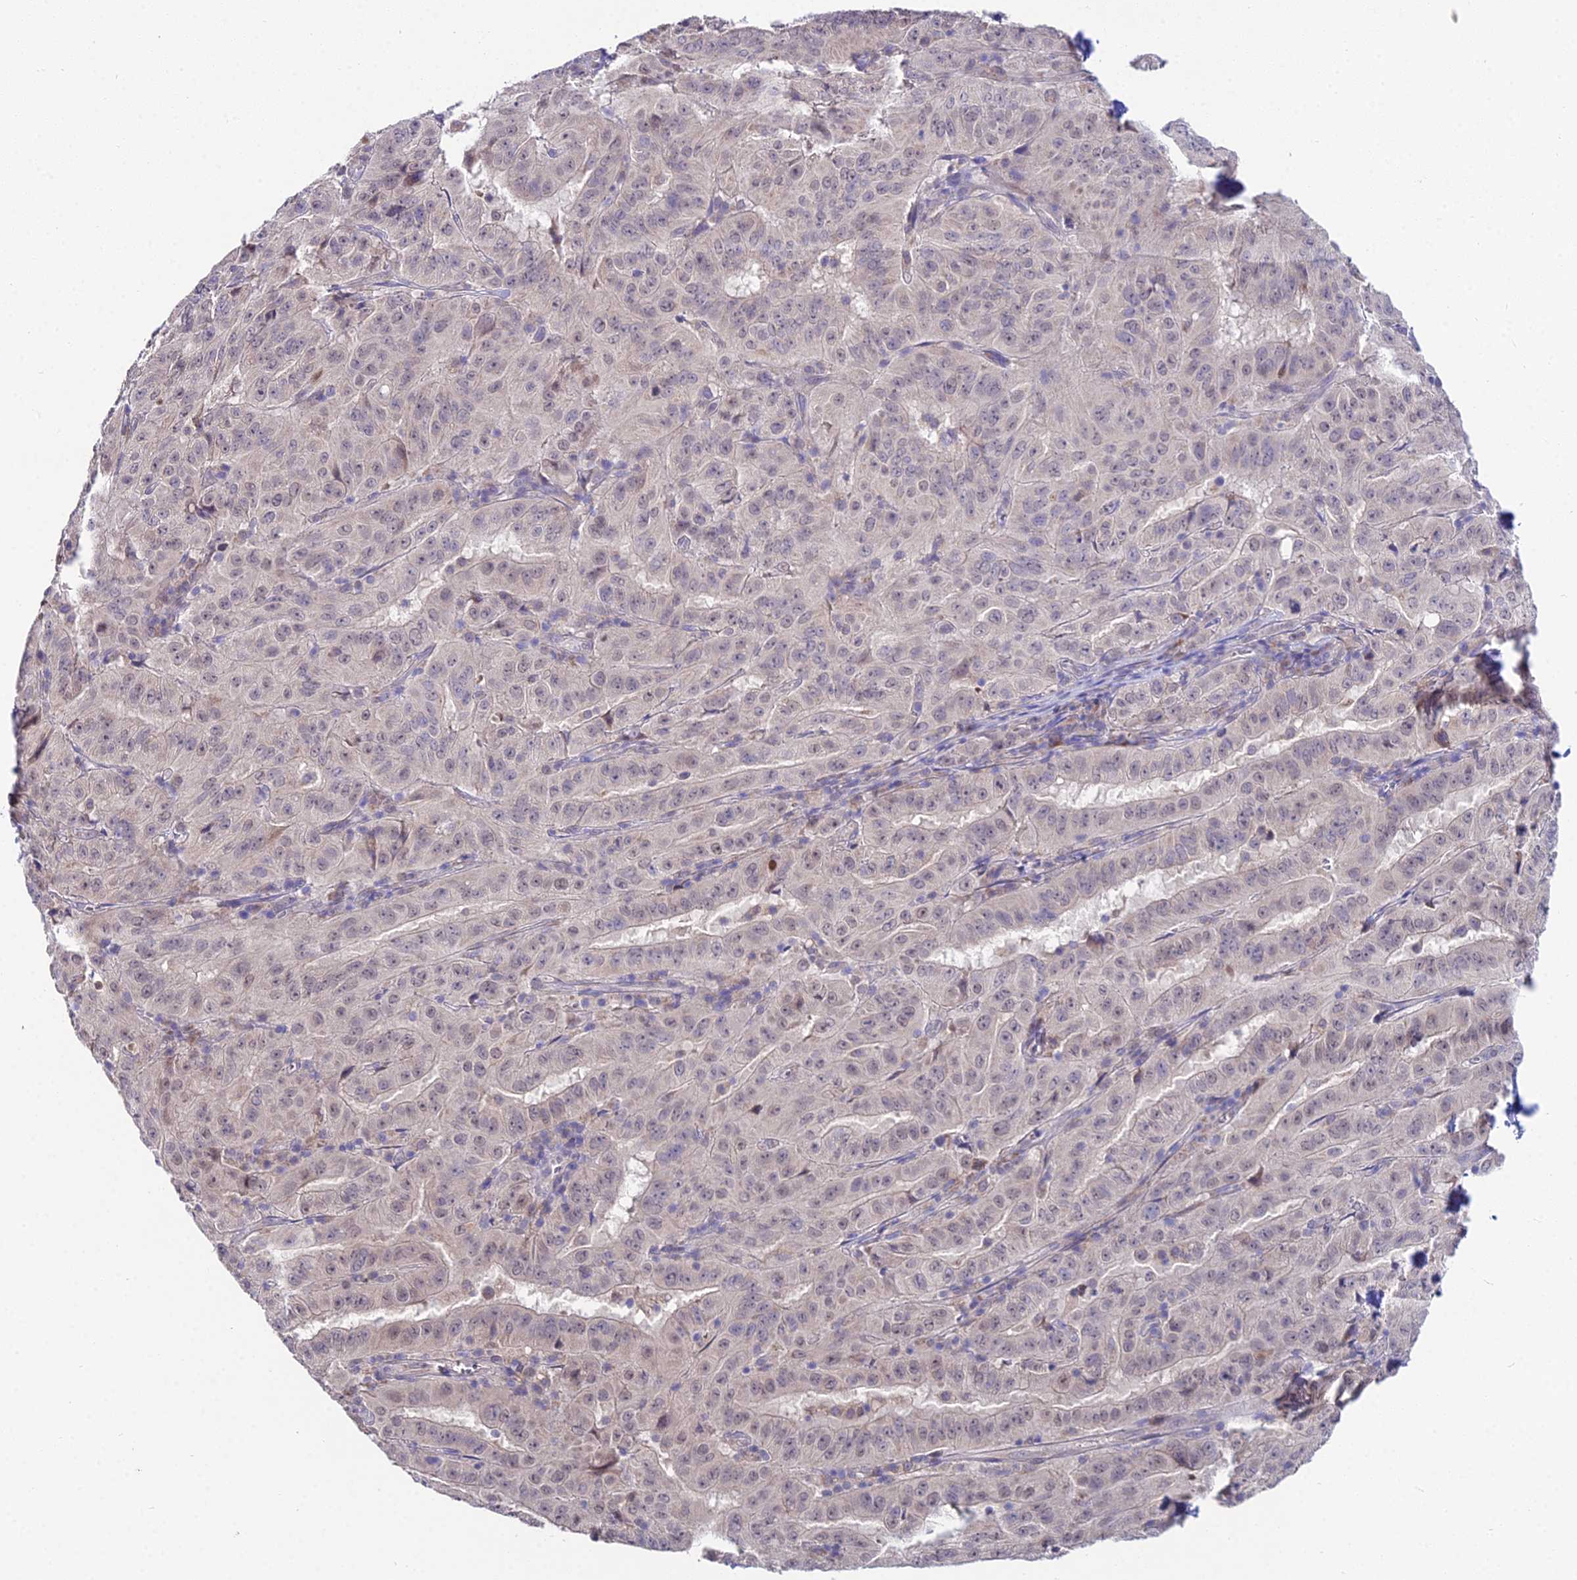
{"staining": {"intensity": "weak", "quantity": "<25%", "location": "nuclear"}, "tissue": "pancreatic cancer", "cell_type": "Tumor cells", "image_type": "cancer", "snomed": [{"axis": "morphology", "description": "Adenocarcinoma, NOS"}, {"axis": "topography", "description": "Pancreas"}], "caption": "Photomicrograph shows no protein positivity in tumor cells of pancreatic cancer tissue. Brightfield microscopy of immunohistochemistry stained with DAB (3,3'-diaminobenzidine) (brown) and hematoxylin (blue), captured at high magnification.", "gene": "WDR43", "patient": {"sex": "male", "age": 63}}